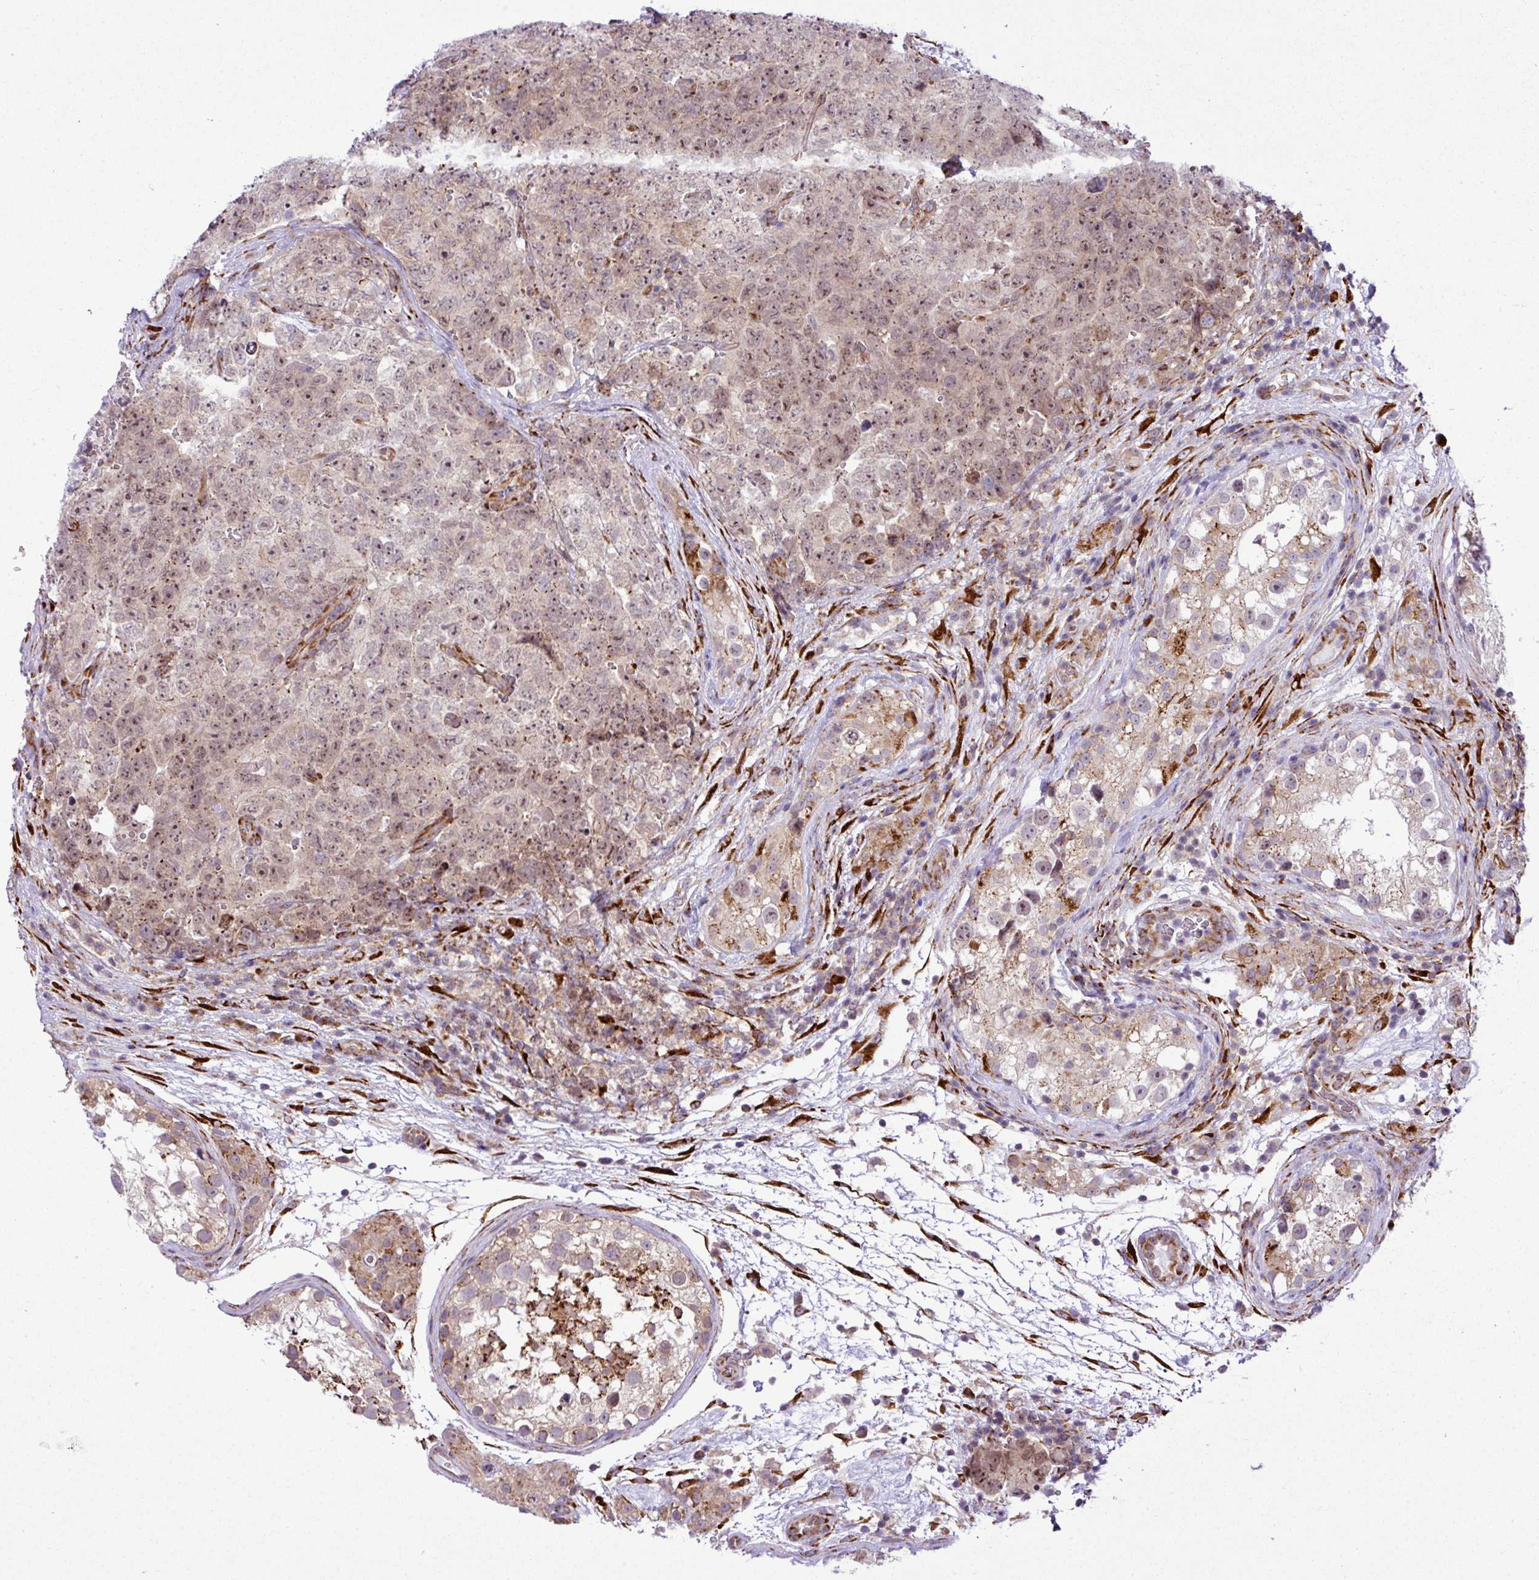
{"staining": {"intensity": "weak", "quantity": "25%-75%", "location": "cytoplasmic/membranous,nuclear"}, "tissue": "testis cancer", "cell_type": "Tumor cells", "image_type": "cancer", "snomed": [{"axis": "morphology", "description": "Seminoma, NOS"}, {"axis": "morphology", "description": "Teratoma, malignant, NOS"}, {"axis": "topography", "description": "Testis"}], "caption": "Human teratoma (malignant) (testis) stained with a brown dye displays weak cytoplasmic/membranous and nuclear positive positivity in approximately 25%-75% of tumor cells.", "gene": "CFAP97", "patient": {"sex": "male", "age": 34}}